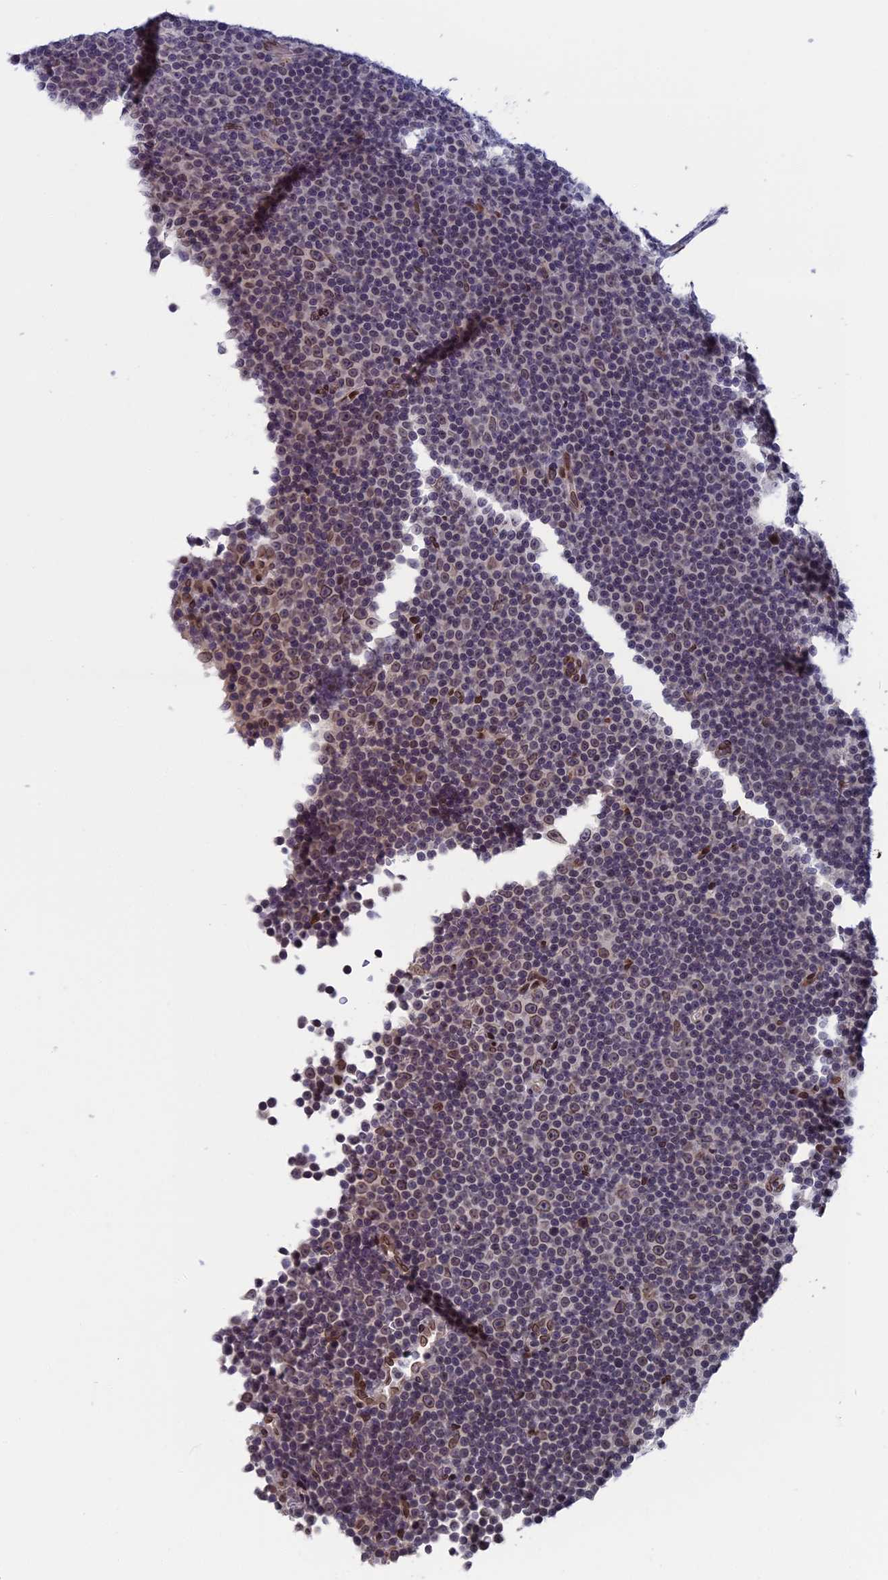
{"staining": {"intensity": "weak", "quantity": "<25%", "location": "nuclear"}, "tissue": "lymphoma", "cell_type": "Tumor cells", "image_type": "cancer", "snomed": [{"axis": "morphology", "description": "Malignant lymphoma, non-Hodgkin's type, Low grade"}, {"axis": "topography", "description": "Lymph node"}], "caption": "Tumor cells show no significant staining in lymphoma.", "gene": "GPSM1", "patient": {"sex": "female", "age": 67}}